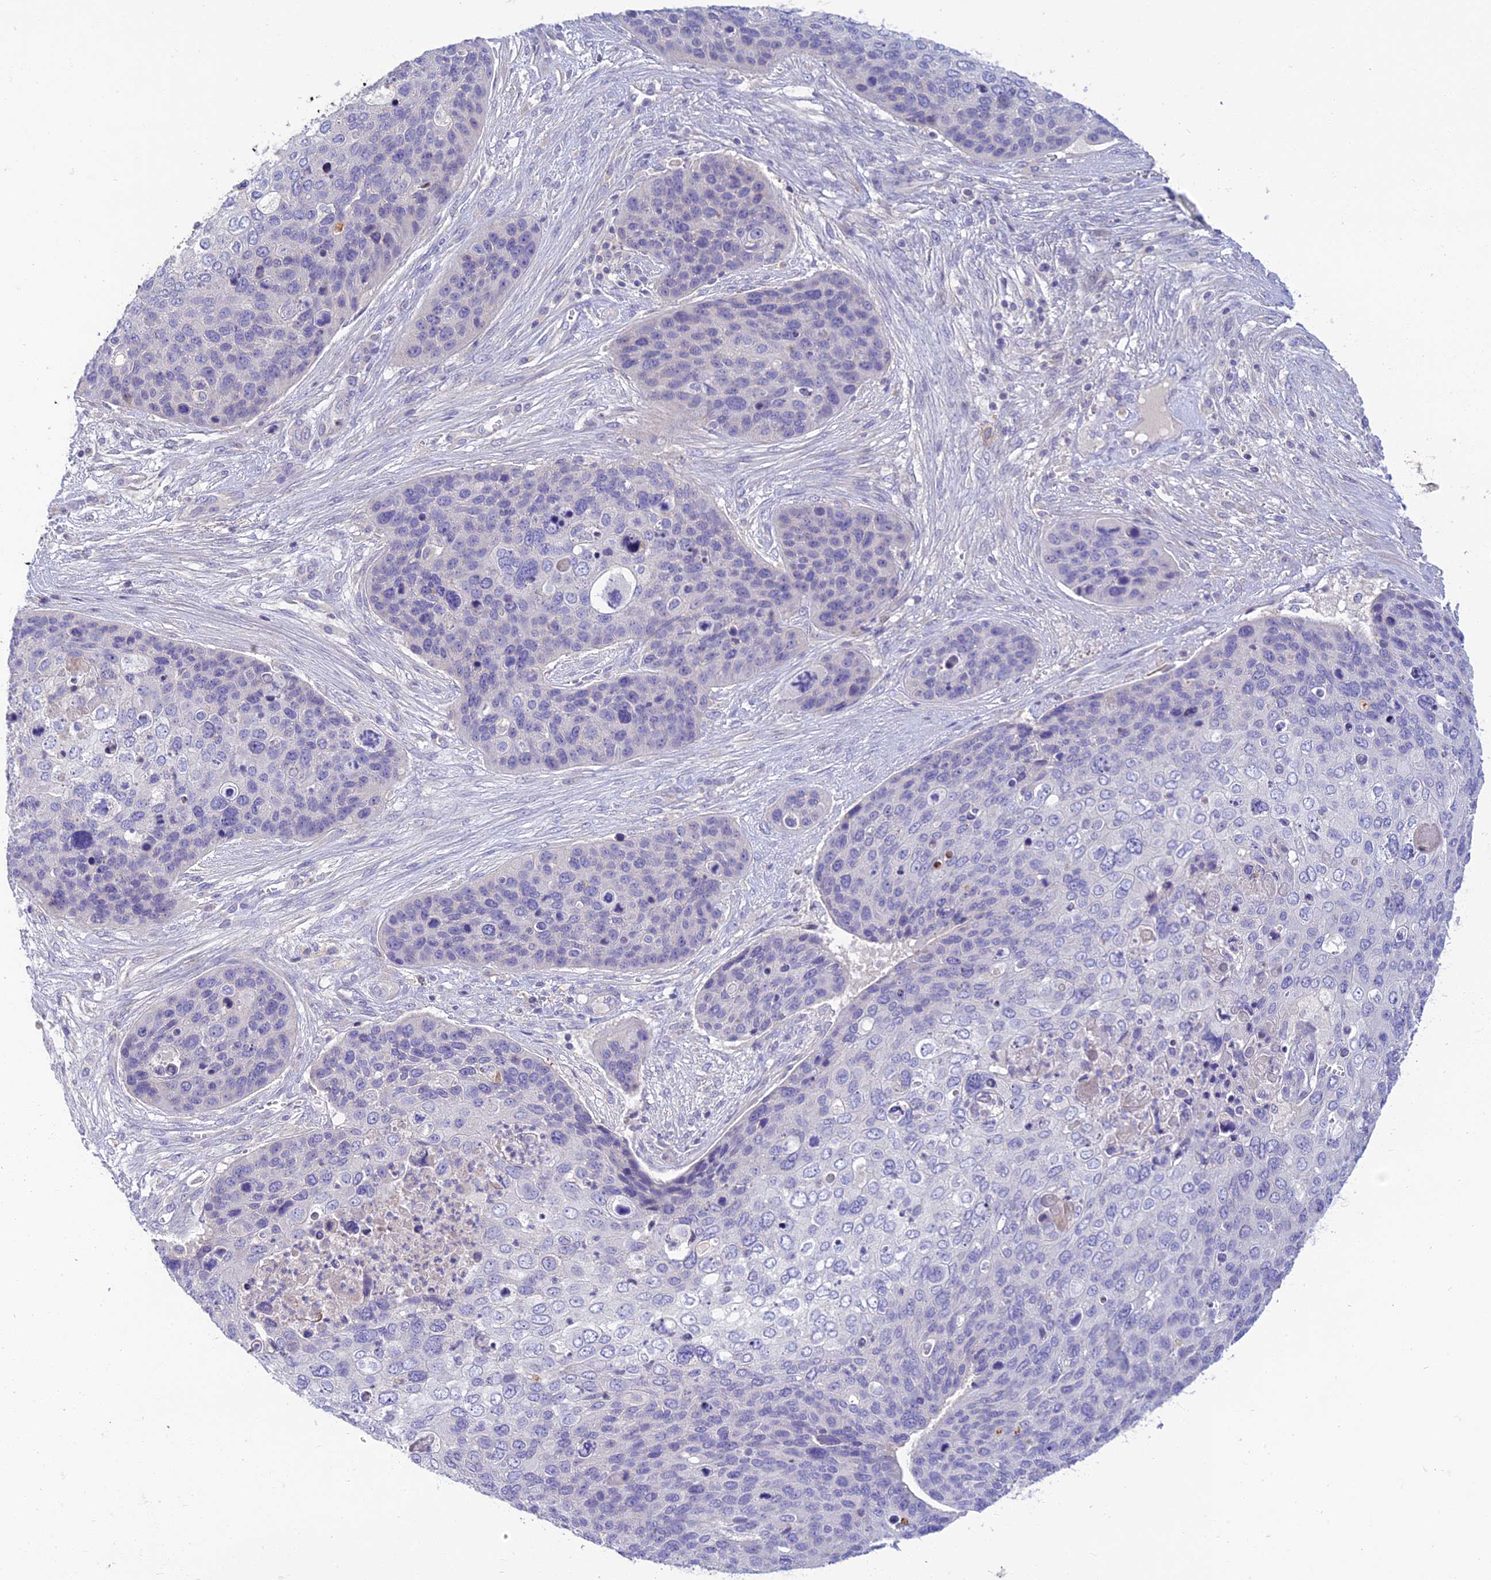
{"staining": {"intensity": "negative", "quantity": "none", "location": "none"}, "tissue": "skin cancer", "cell_type": "Tumor cells", "image_type": "cancer", "snomed": [{"axis": "morphology", "description": "Basal cell carcinoma"}, {"axis": "topography", "description": "Skin"}], "caption": "Immunohistochemical staining of human skin basal cell carcinoma reveals no significant positivity in tumor cells.", "gene": "CLIP4", "patient": {"sex": "female", "age": 74}}